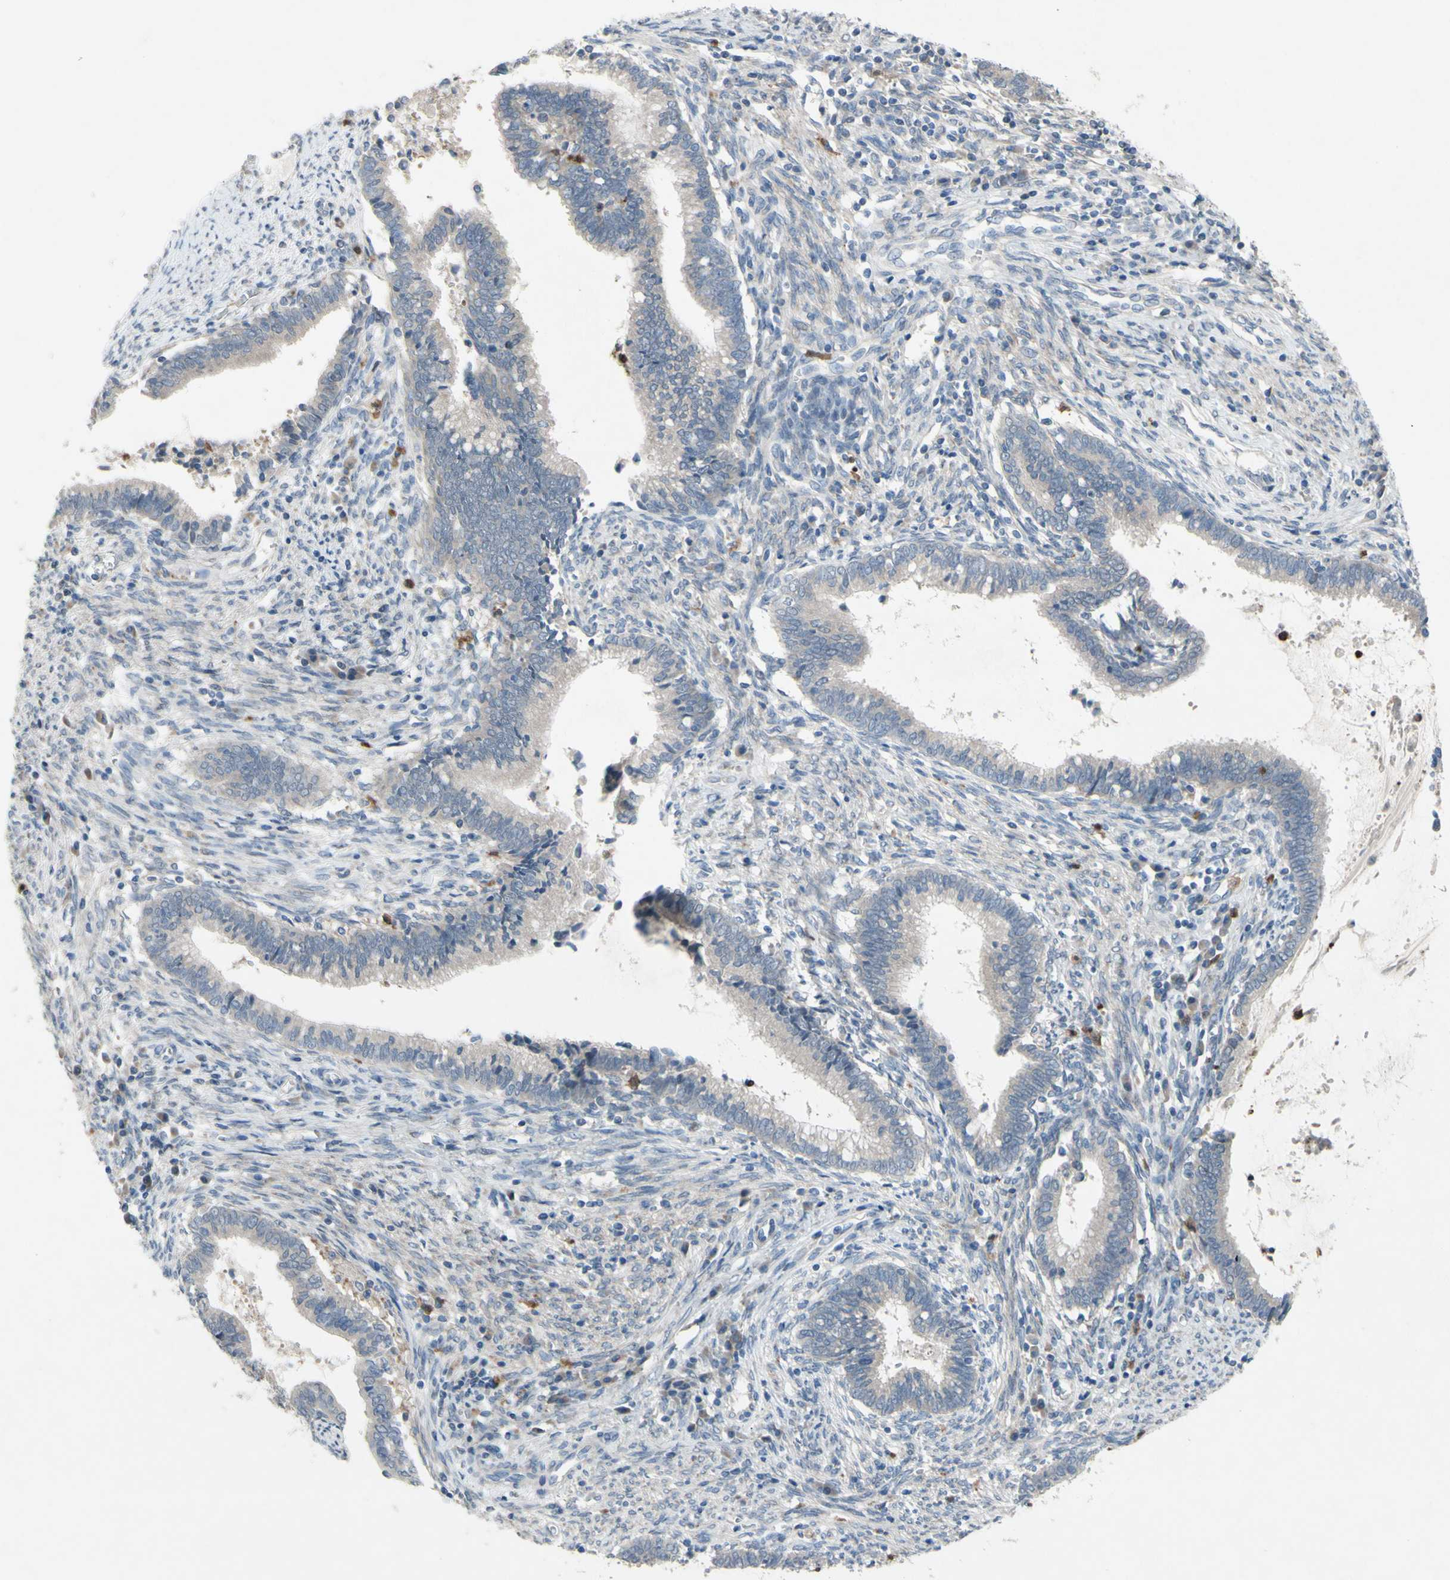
{"staining": {"intensity": "weak", "quantity": ">75%", "location": "cytoplasmic/membranous"}, "tissue": "cervical cancer", "cell_type": "Tumor cells", "image_type": "cancer", "snomed": [{"axis": "morphology", "description": "Adenocarcinoma, NOS"}, {"axis": "topography", "description": "Cervix"}], "caption": "Human cervical adenocarcinoma stained for a protein (brown) shows weak cytoplasmic/membranous positive expression in about >75% of tumor cells.", "gene": "GRAMD2B", "patient": {"sex": "female", "age": 44}}